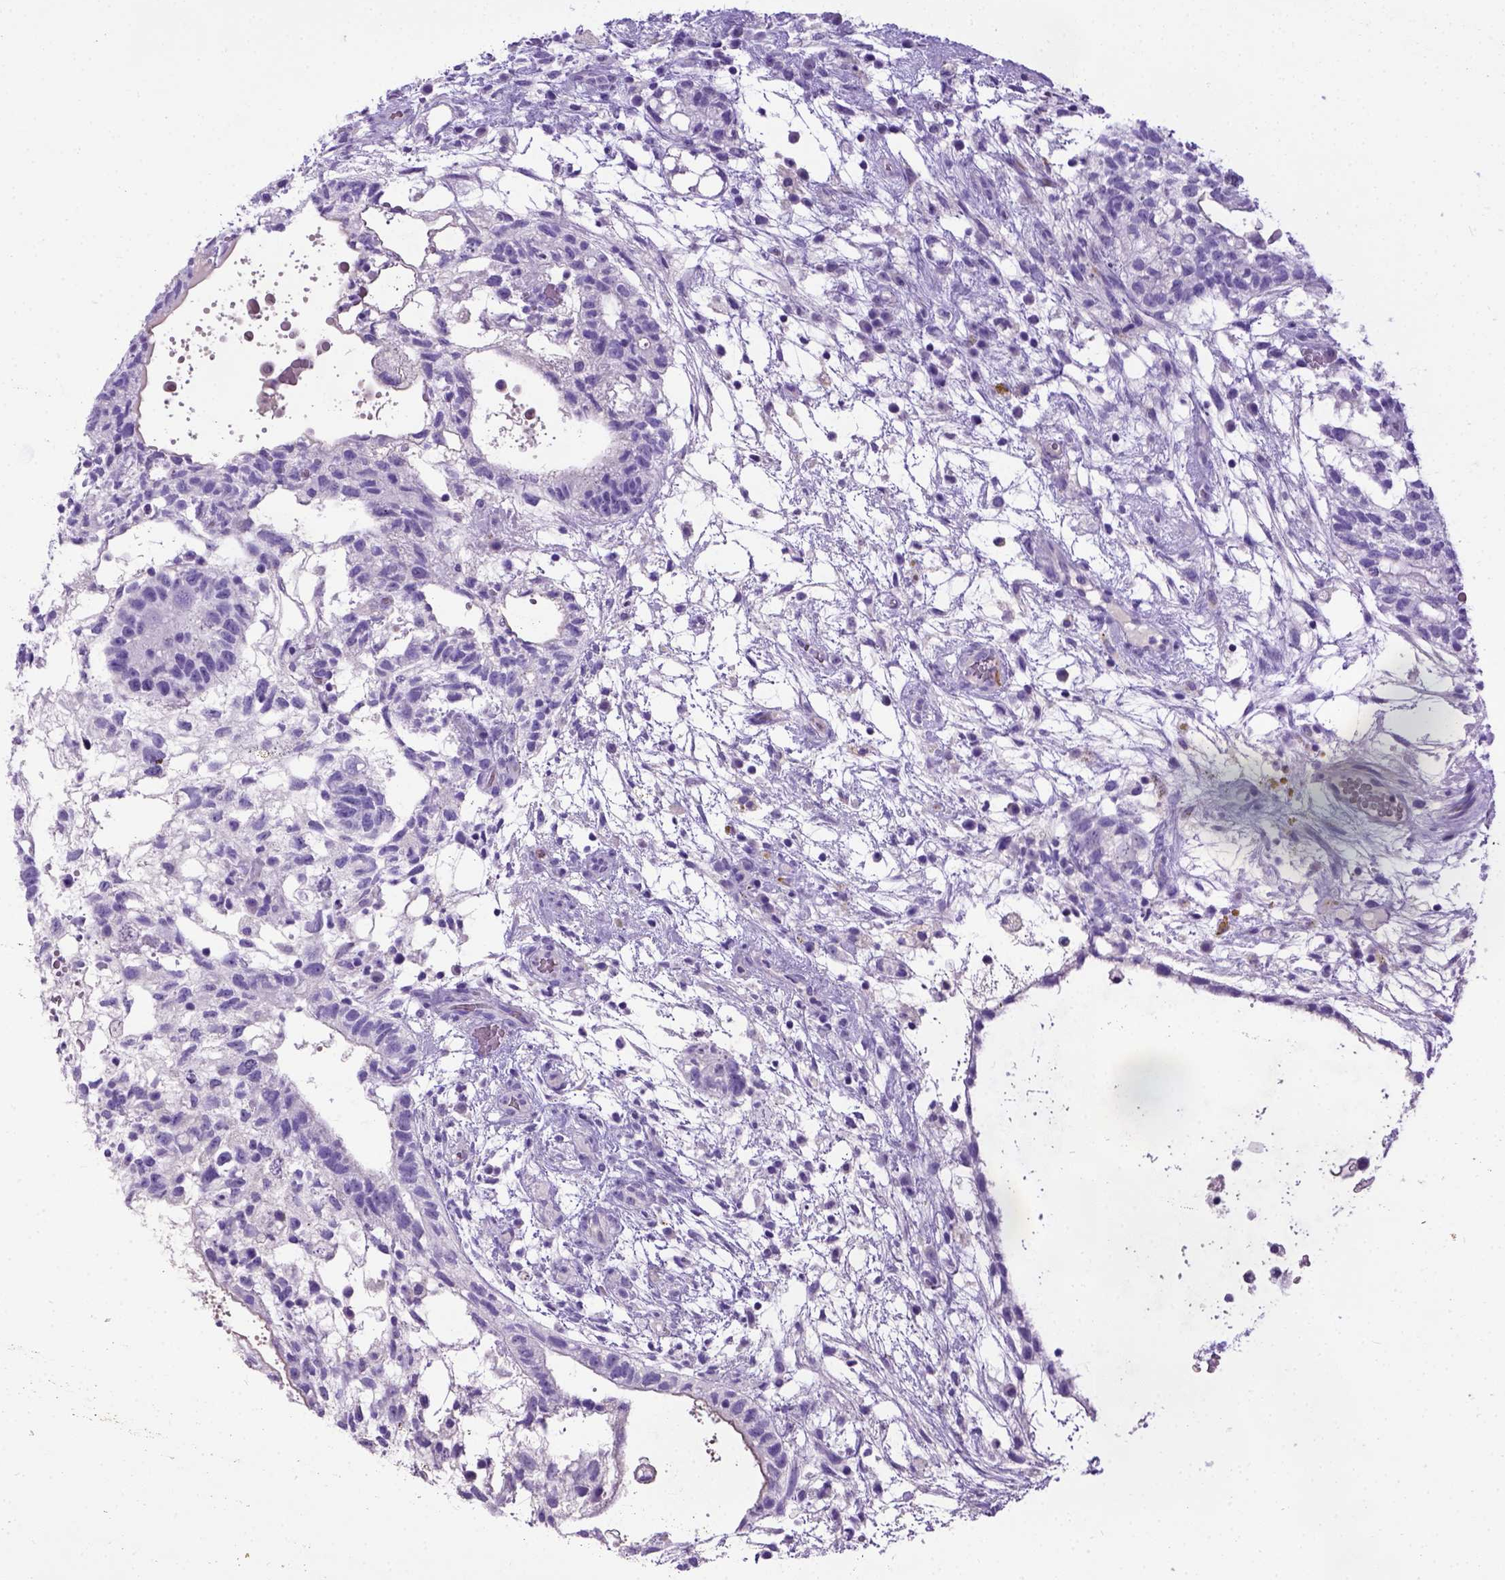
{"staining": {"intensity": "negative", "quantity": "none", "location": "none"}, "tissue": "testis cancer", "cell_type": "Tumor cells", "image_type": "cancer", "snomed": [{"axis": "morphology", "description": "Normal tissue, NOS"}, {"axis": "morphology", "description": "Carcinoma, Embryonal, NOS"}, {"axis": "topography", "description": "Testis"}], "caption": "Human testis cancer (embryonal carcinoma) stained for a protein using immunohistochemistry reveals no positivity in tumor cells.", "gene": "IGF2", "patient": {"sex": "male", "age": 32}}